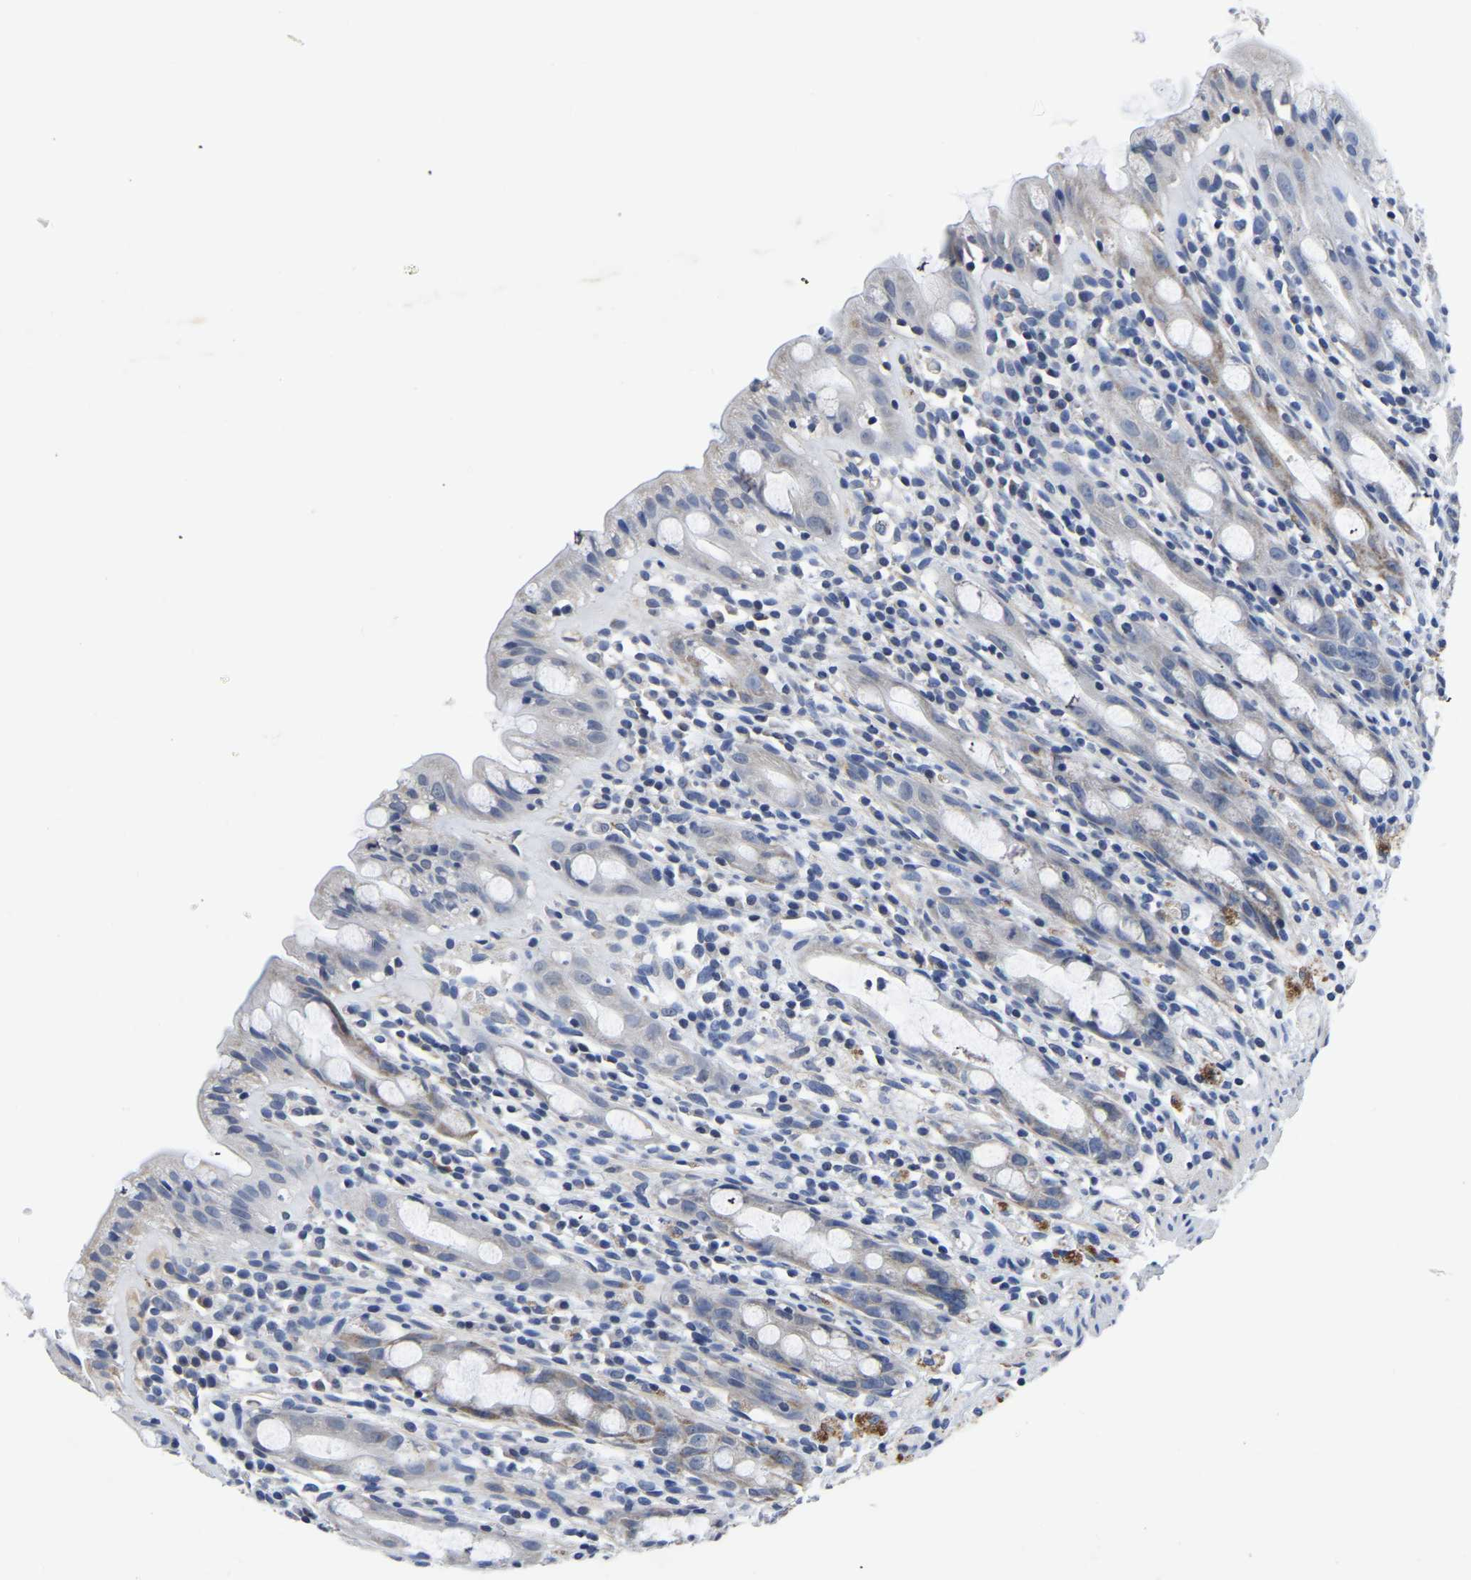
{"staining": {"intensity": "weak", "quantity": "<25%", "location": "cytoplasmic/membranous"}, "tissue": "rectum", "cell_type": "Glandular cells", "image_type": "normal", "snomed": [{"axis": "morphology", "description": "Normal tissue, NOS"}, {"axis": "topography", "description": "Rectum"}], "caption": "An immunohistochemistry (IHC) image of benign rectum is shown. There is no staining in glandular cells of rectum. (DAB IHC, high magnification).", "gene": "FGD5", "patient": {"sex": "male", "age": 44}}